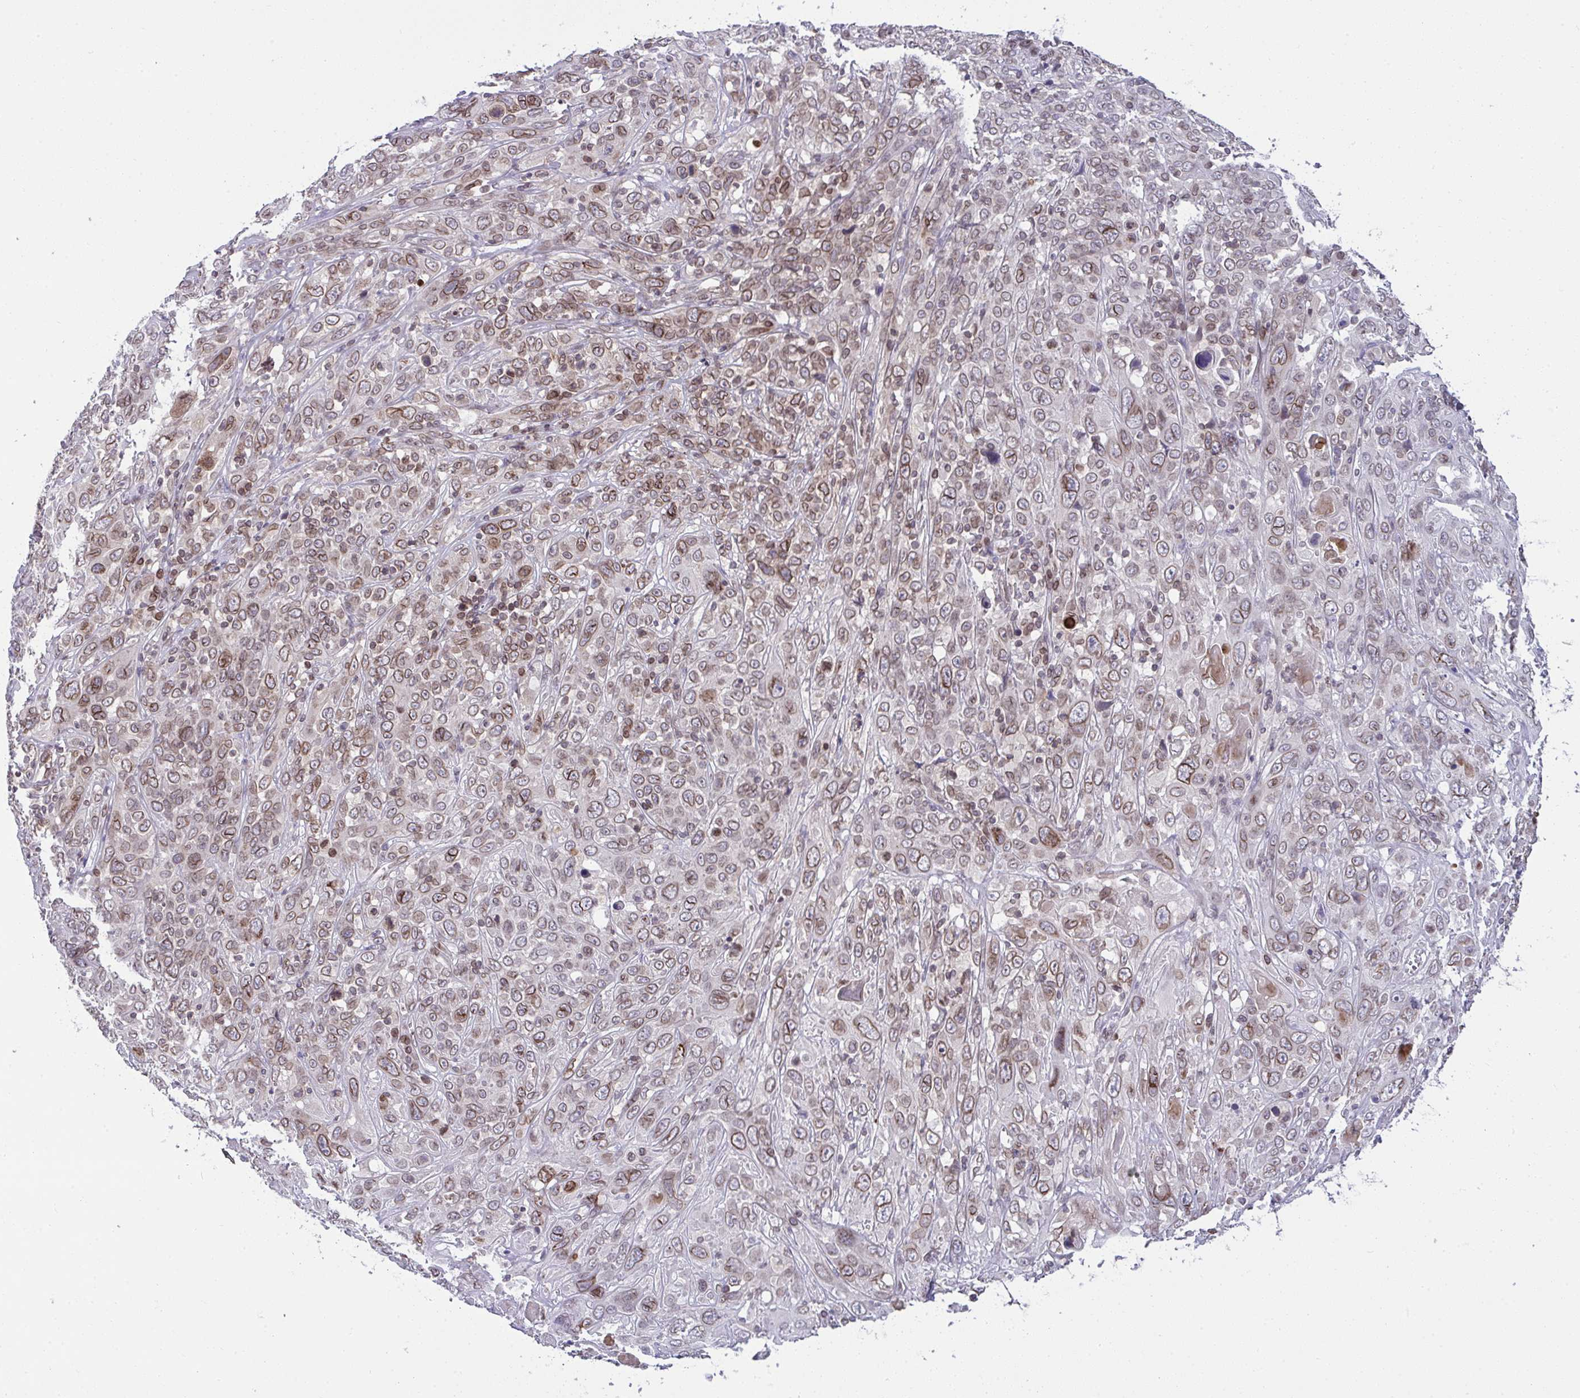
{"staining": {"intensity": "moderate", "quantity": ">75%", "location": "cytoplasmic/membranous,nuclear"}, "tissue": "cervical cancer", "cell_type": "Tumor cells", "image_type": "cancer", "snomed": [{"axis": "morphology", "description": "Squamous cell carcinoma, NOS"}, {"axis": "topography", "description": "Cervix"}], "caption": "Moderate cytoplasmic/membranous and nuclear positivity for a protein is identified in approximately >75% of tumor cells of cervical cancer (squamous cell carcinoma) using immunohistochemistry (IHC).", "gene": "RANBP2", "patient": {"sex": "female", "age": 46}}